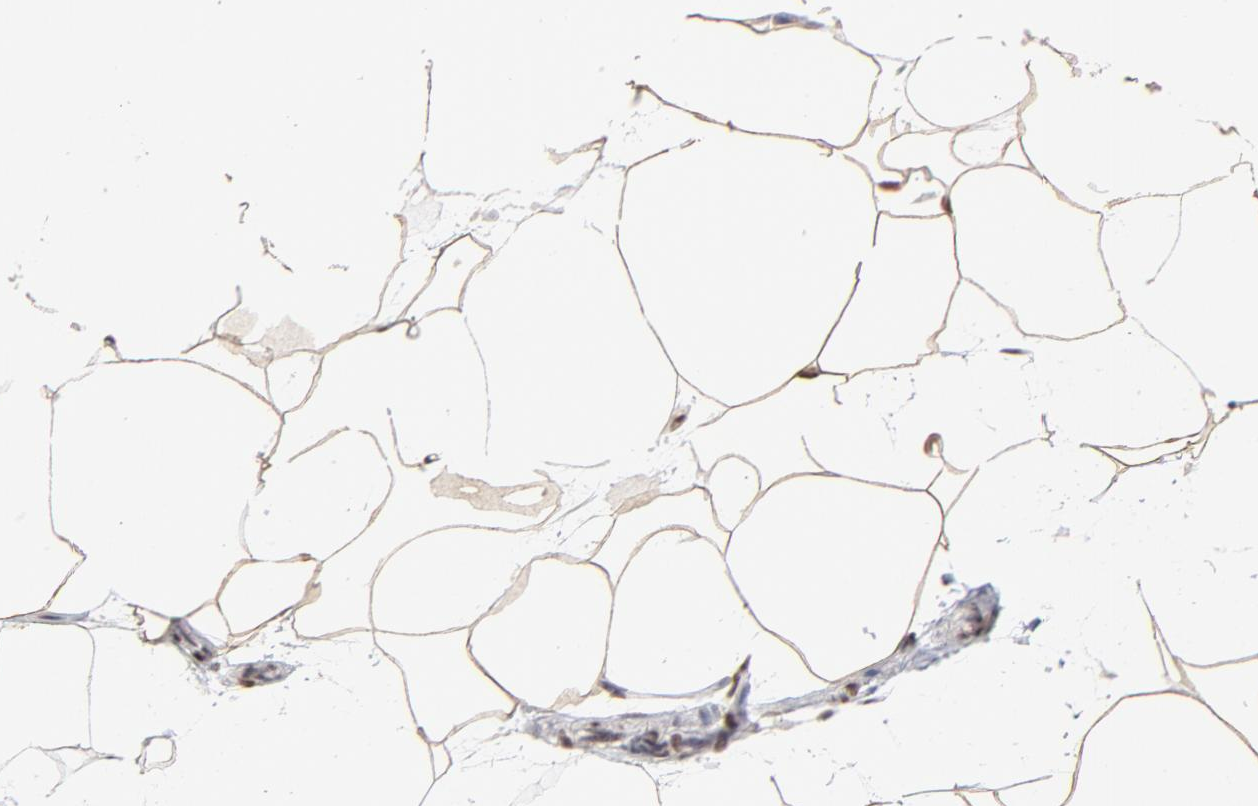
{"staining": {"intensity": "moderate", "quantity": ">75%", "location": "cytoplasmic/membranous,nuclear"}, "tissue": "adipose tissue", "cell_type": "Adipocytes", "image_type": "normal", "snomed": [{"axis": "morphology", "description": "Normal tissue, NOS"}, {"axis": "morphology", "description": "Duct carcinoma"}, {"axis": "topography", "description": "Breast"}, {"axis": "topography", "description": "Adipose tissue"}], "caption": "DAB immunohistochemical staining of unremarkable adipose tissue displays moderate cytoplasmic/membranous,nuclear protein staining in approximately >75% of adipocytes.", "gene": "ZMYM3", "patient": {"sex": "female", "age": 37}}